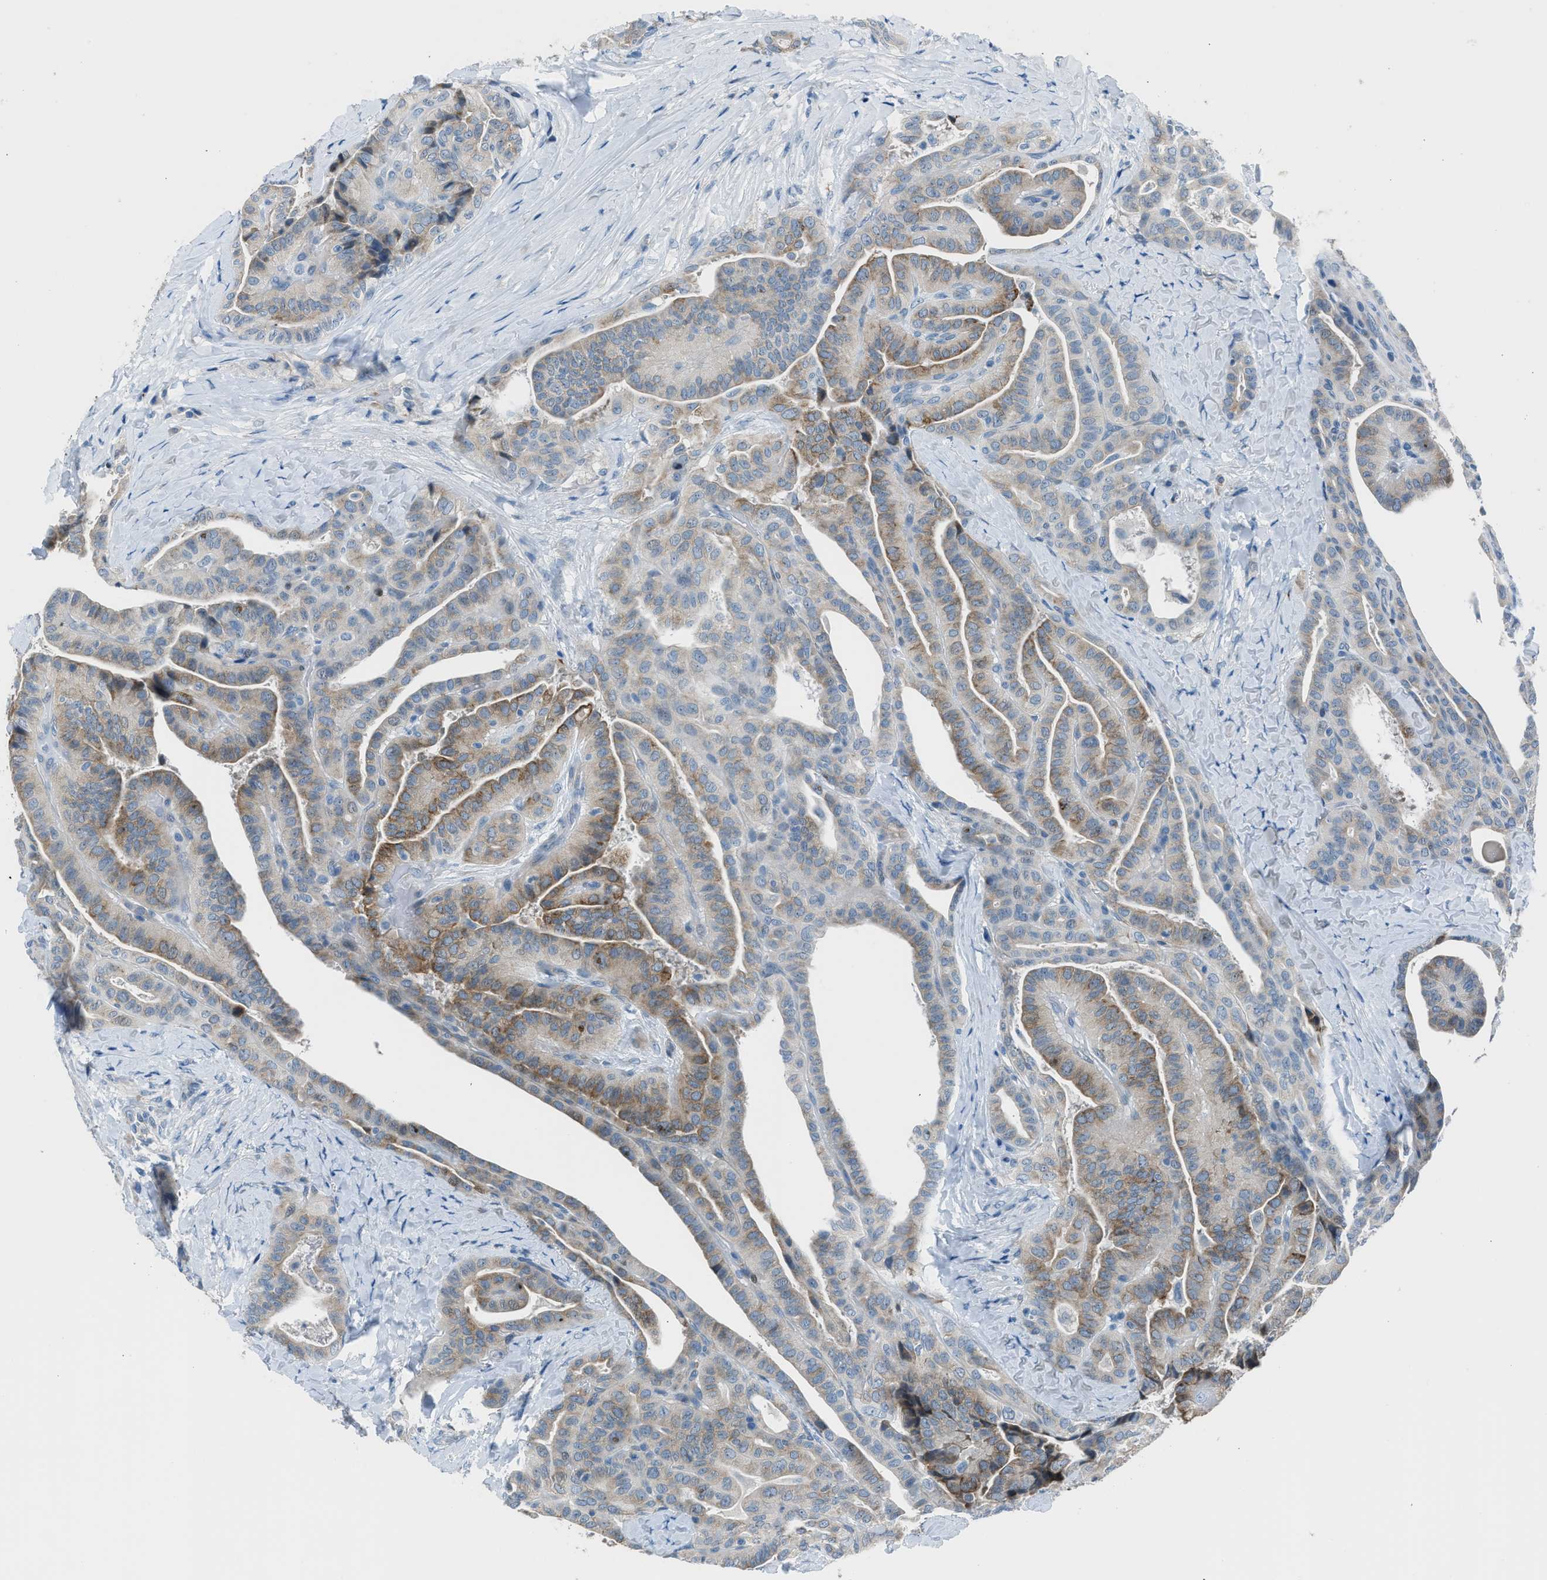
{"staining": {"intensity": "weak", "quantity": "25%-75%", "location": "cytoplasmic/membranous"}, "tissue": "thyroid cancer", "cell_type": "Tumor cells", "image_type": "cancer", "snomed": [{"axis": "morphology", "description": "Papillary adenocarcinoma, NOS"}, {"axis": "topography", "description": "Thyroid gland"}], "caption": "DAB immunohistochemical staining of thyroid cancer displays weak cytoplasmic/membranous protein expression in about 25%-75% of tumor cells. The staining is performed using DAB brown chromogen to label protein expression. The nuclei are counter-stained blue using hematoxylin.", "gene": "RNF41", "patient": {"sex": "male", "age": 77}}